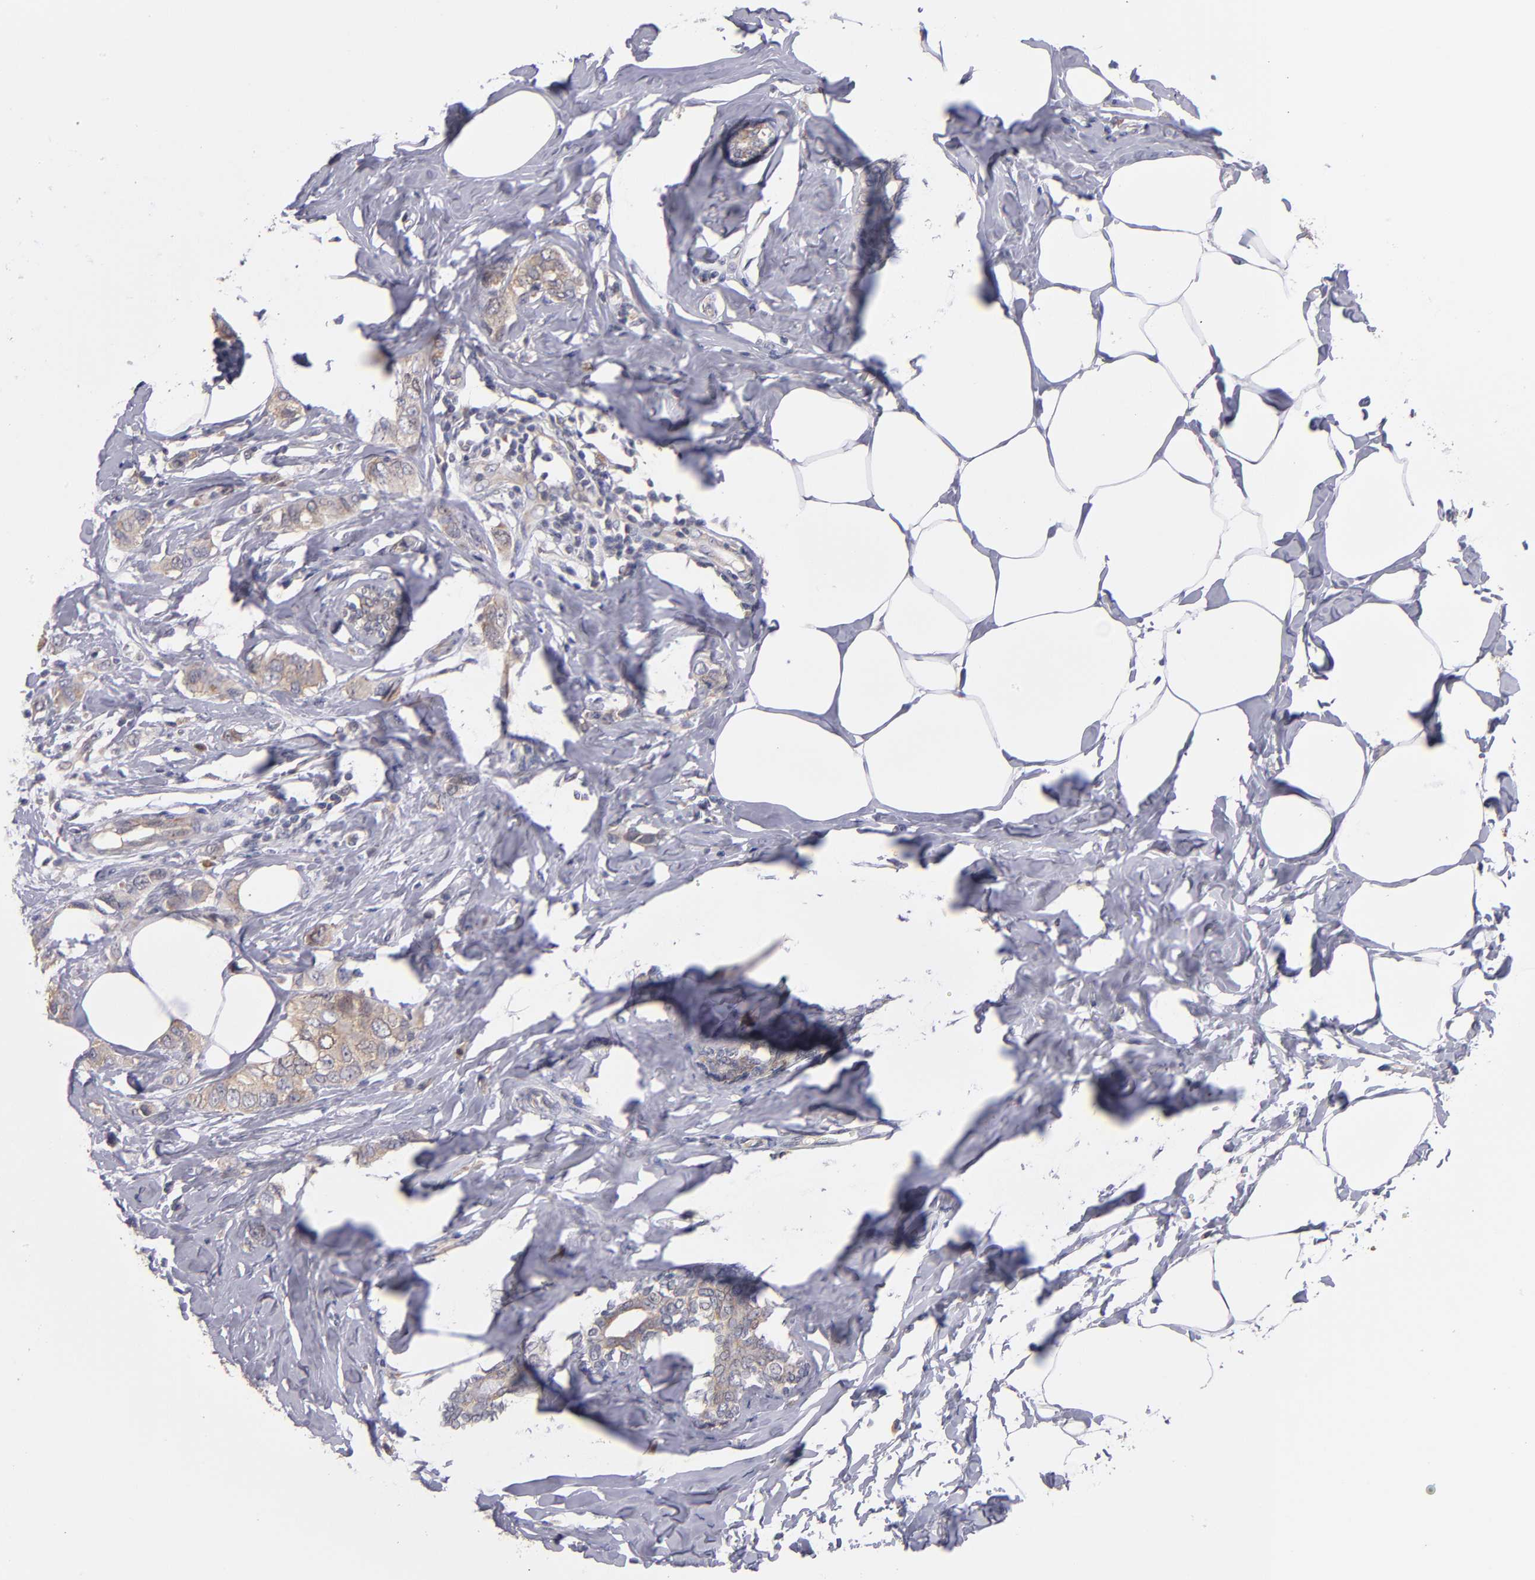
{"staining": {"intensity": "weak", "quantity": ">75%", "location": "cytoplasmic/membranous"}, "tissue": "breast cancer", "cell_type": "Tumor cells", "image_type": "cancer", "snomed": [{"axis": "morphology", "description": "Normal tissue, NOS"}, {"axis": "morphology", "description": "Duct carcinoma"}, {"axis": "topography", "description": "Breast"}], "caption": "Protein expression by immunohistochemistry (IHC) reveals weak cytoplasmic/membranous expression in about >75% of tumor cells in breast invasive ductal carcinoma.", "gene": "EIF3L", "patient": {"sex": "female", "age": 50}}